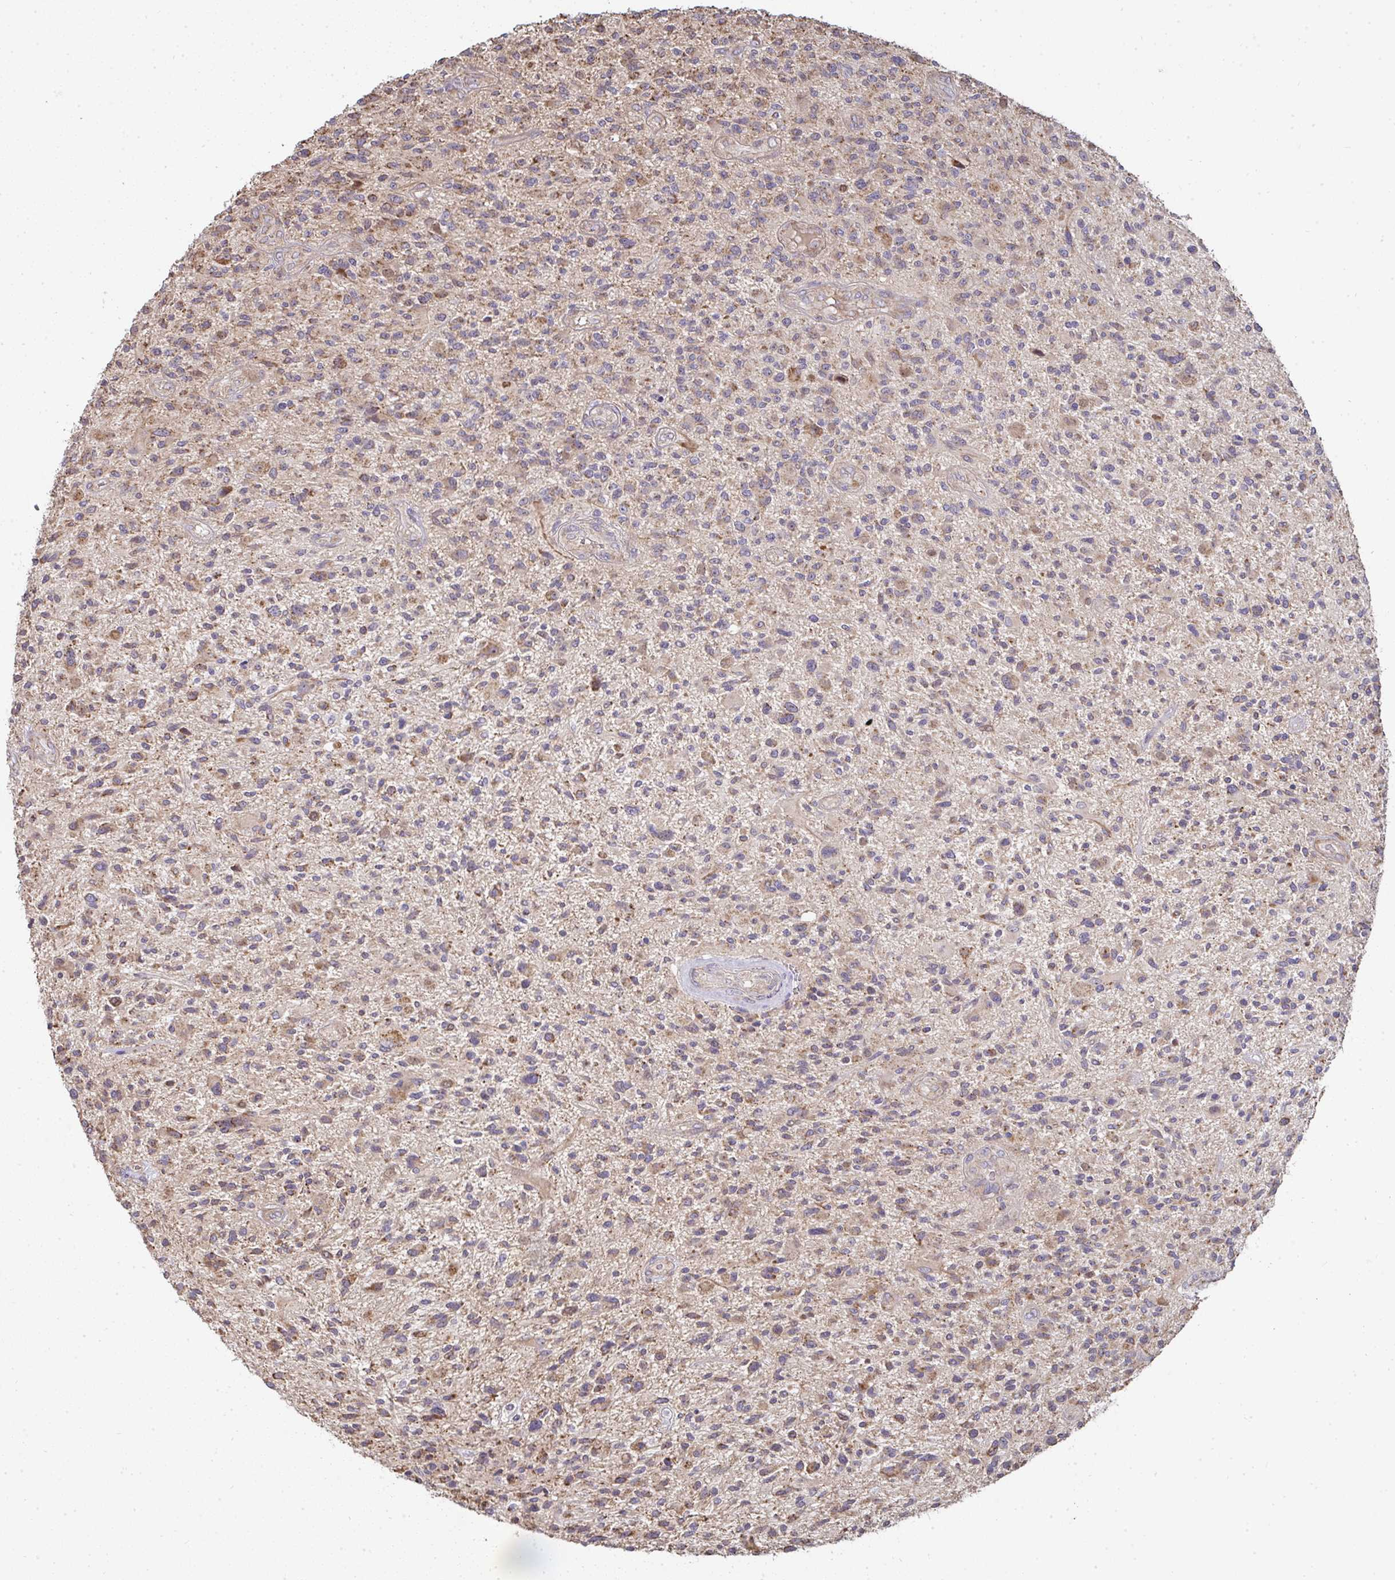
{"staining": {"intensity": "moderate", "quantity": ">75%", "location": "cytoplasmic/membranous"}, "tissue": "glioma", "cell_type": "Tumor cells", "image_type": "cancer", "snomed": [{"axis": "morphology", "description": "Glioma, malignant, High grade"}, {"axis": "topography", "description": "Brain"}], "caption": "Immunohistochemistry (IHC) (DAB (3,3'-diaminobenzidine)) staining of human glioma reveals moderate cytoplasmic/membranous protein staining in about >75% of tumor cells.", "gene": "AGTPBP1", "patient": {"sex": "male", "age": 47}}